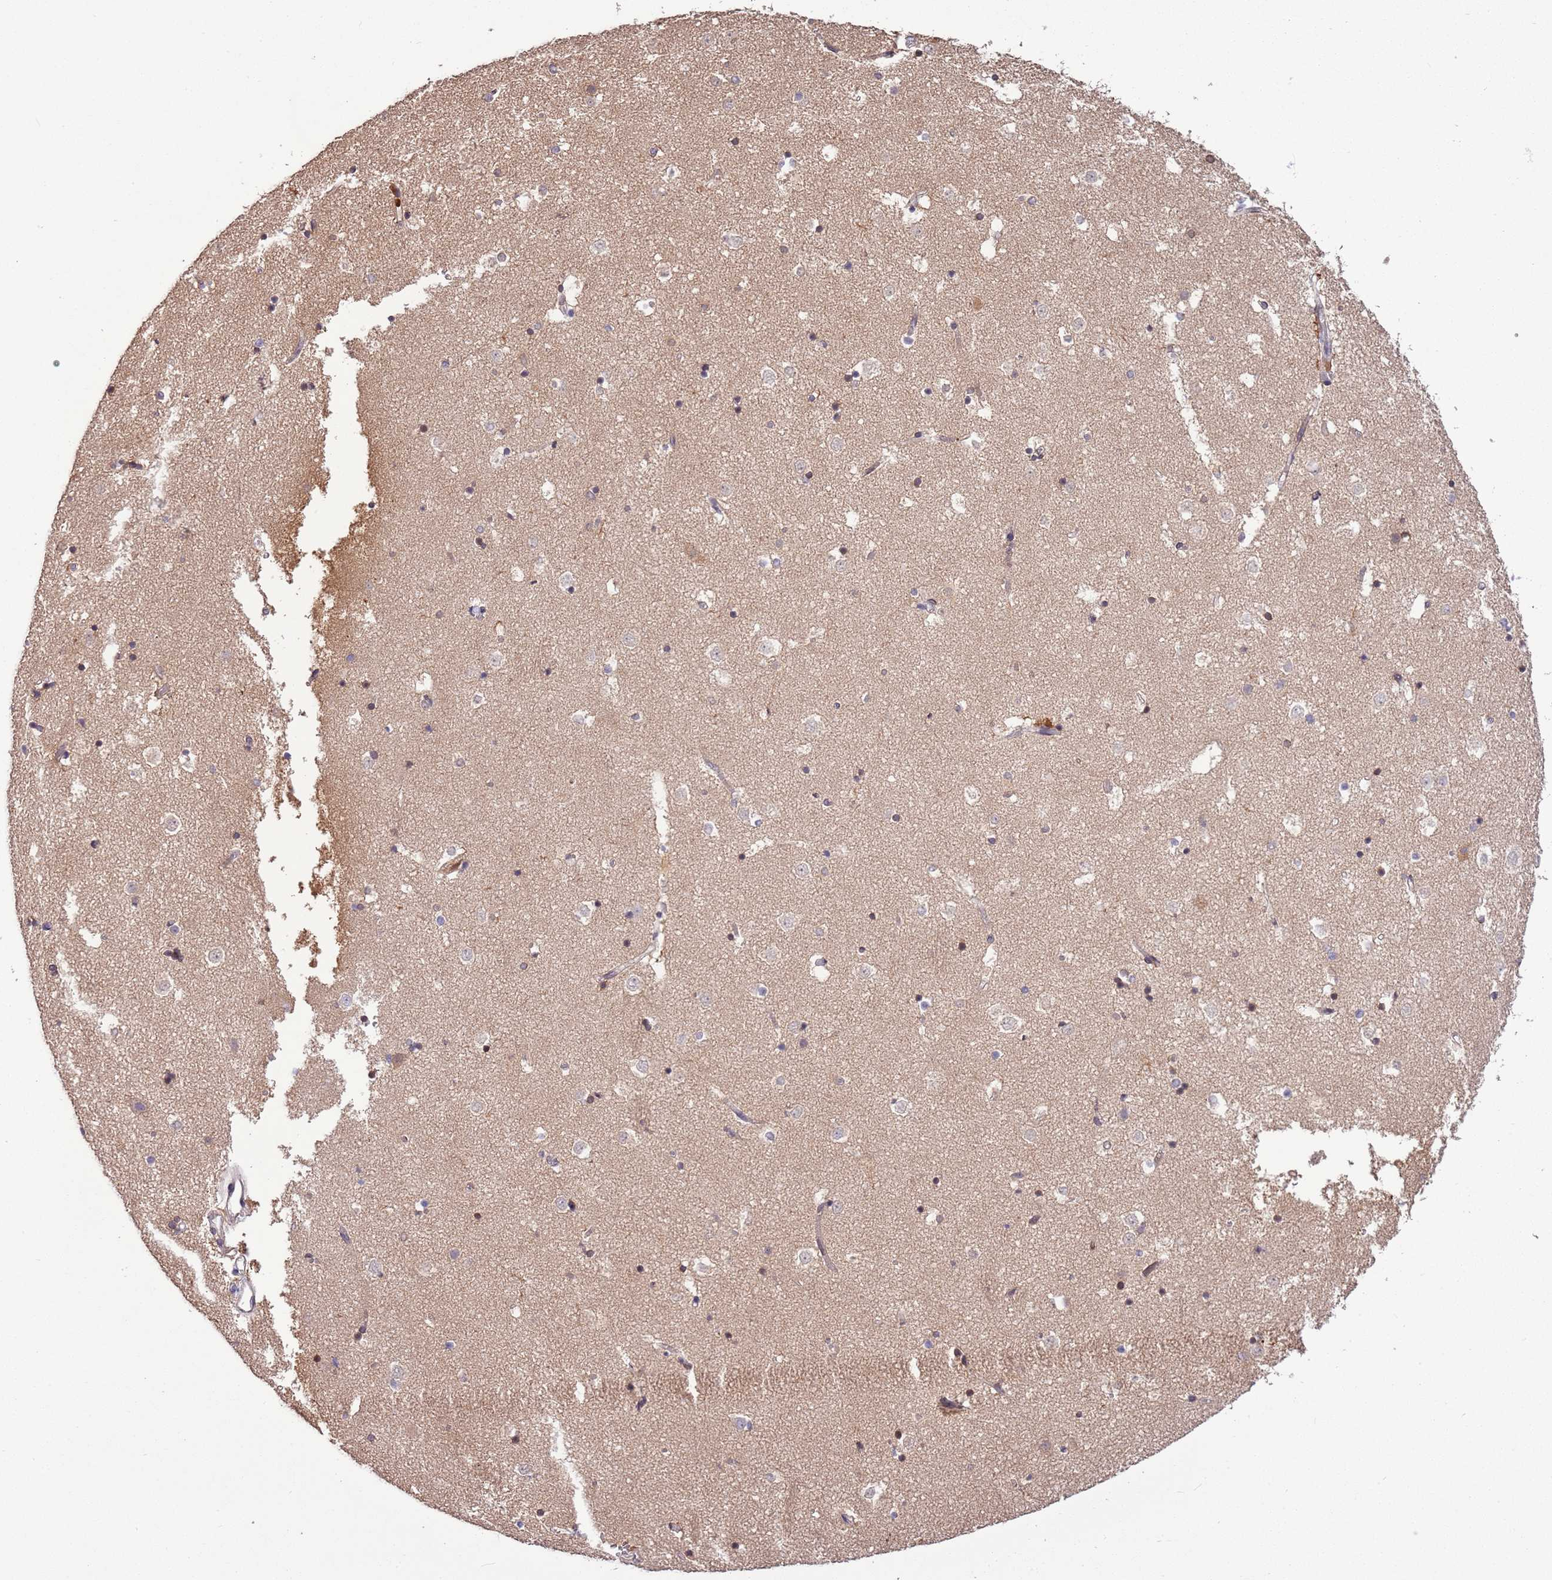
{"staining": {"intensity": "moderate", "quantity": "<25%", "location": "nuclear"}, "tissue": "caudate", "cell_type": "Glial cells", "image_type": "normal", "snomed": [{"axis": "morphology", "description": "Normal tissue, NOS"}, {"axis": "topography", "description": "Lateral ventricle wall"}], "caption": "A high-resolution image shows immunohistochemistry (IHC) staining of unremarkable caudate, which exhibits moderate nuclear staining in about <25% of glial cells.", "gene": "ZNF665", "patient": {"sex": "female", "age": 52}}